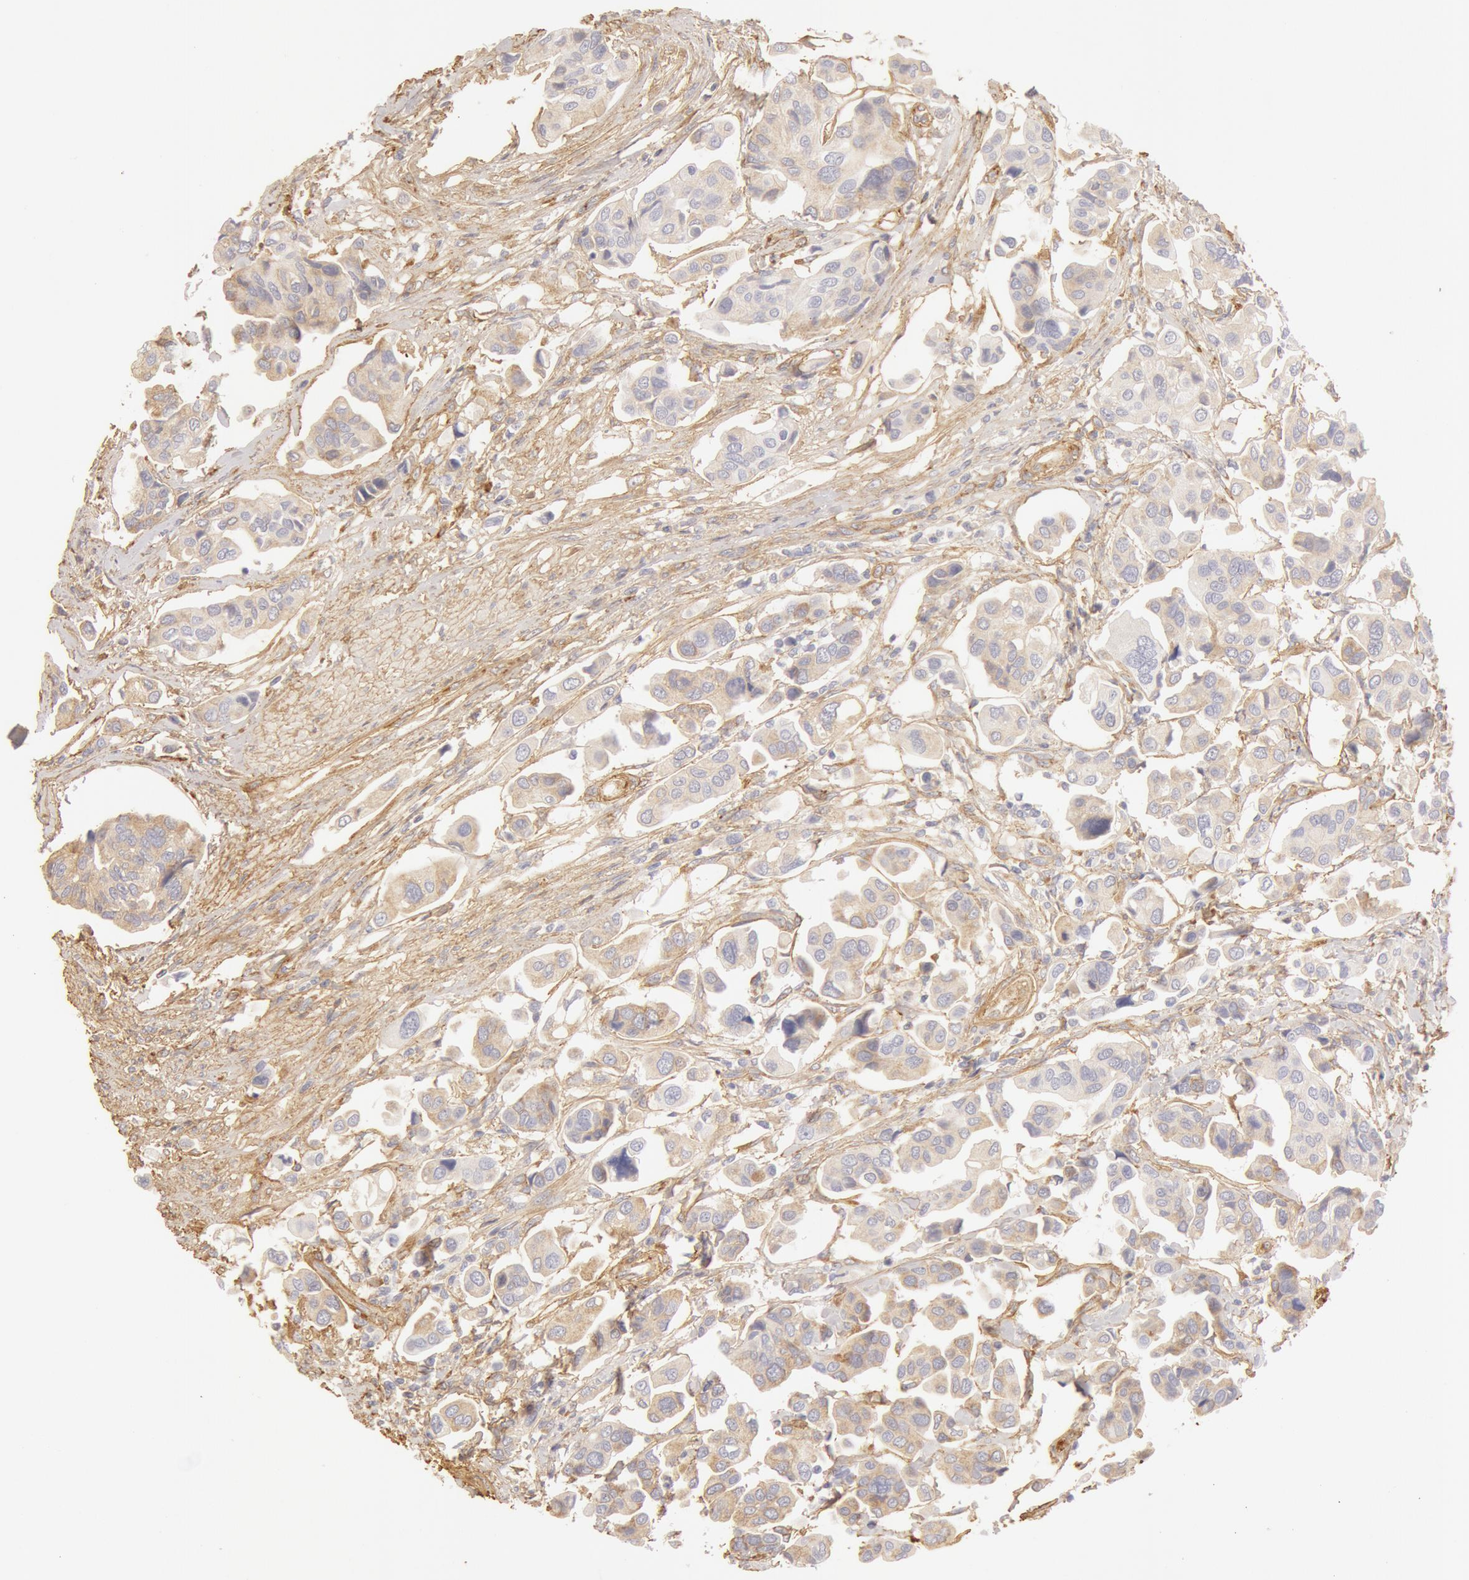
{"staining": {"intensity": "weak", "quantity": ">75%", "location": "cytoplasmic/membranous"}, "tissue": "urothelial cancer", "cell_type": "Tumor cells", "image_type": "cancer", "snomed": [{"axis": "morphology", "description": "Adenocarcinoma, NOS"}, {"axis": "topography", "description": "Urinary bladder"}], "caption": "Immunohistochemical staining of human urothelial cancer reveals low levels of weak cytoplasmic/membranous protein positivity in about >75% of tumor cells. Immunohistochemistry (ihc) stains the protein of interest in brown and the nuclei are stained blue.", "gene": "COL4A1", "patient": {"sex": "male", "age": 61}}